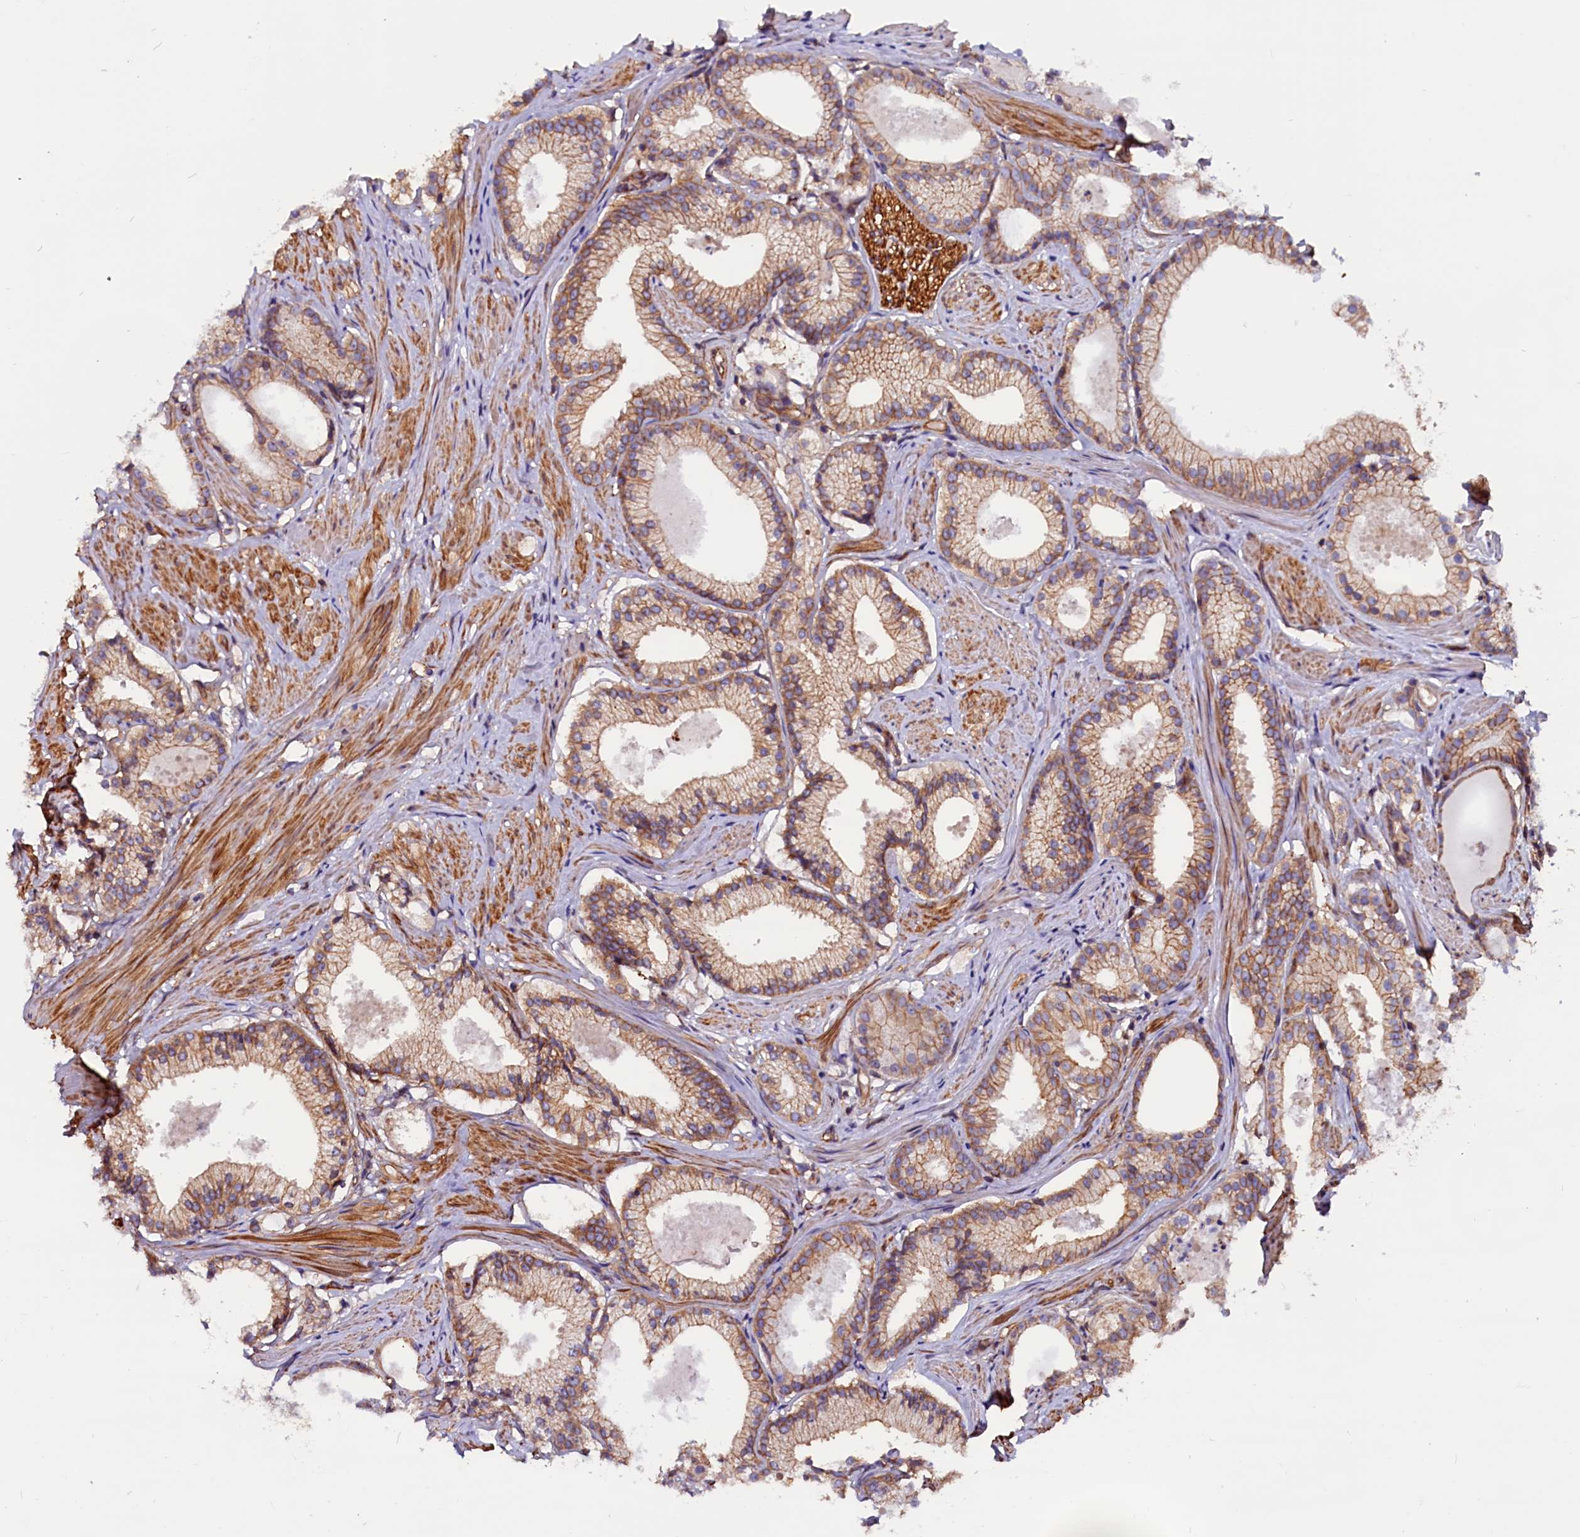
{"staining": {"intensity": "moderate", "quantity": "25%-75%", "location": "cytoplasmic/membranous"}, "tissue": "prostate cancer", "cell_type": "Tumor cells", "image_type": "cancer", "snomed": [{"axis": "morphology", "description": "Adenocarcinoma, Low grade"}, {"axis": "topography", "description": "Prostate"}], "caption": "Prostate cancer stained with IHC demonstrates moderate cytoplasmic/membranous positivity in about 25%-75% of tumor cells.", "gene": "ZNF749", "patient": {"sex": "male", "age": 57}}